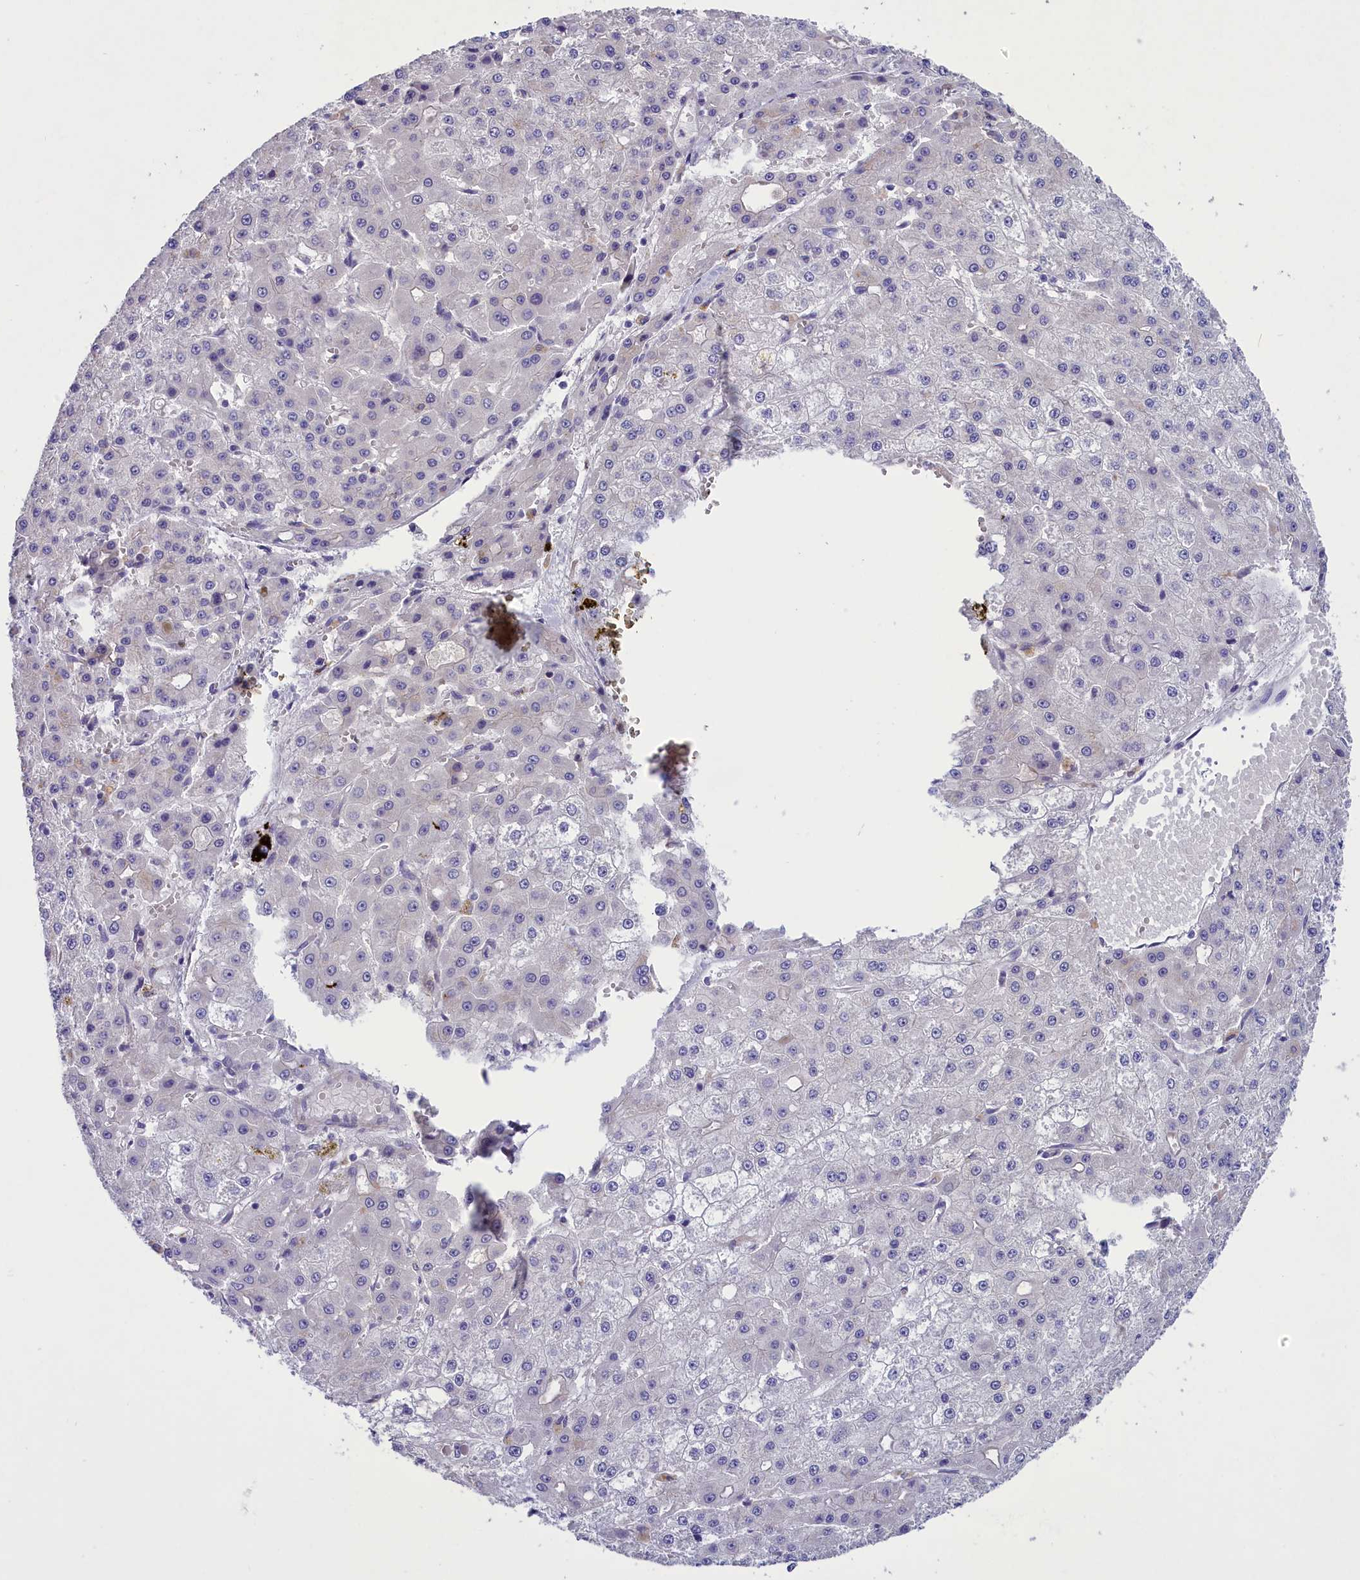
{"staining": {"intensity": "negative", "quantity": "none", "location": "none"}, "tissue": "liver cancer", "cell_type": "Tumor cells", "image_type": "cancer", "snomed": [{"axis": "morphology", "description": "Carcinoma, Hepatocellular, NOS"}, {"axis": "topography", "description": "Liver"}], "caption": "Liver hepatocellular carcinoma was stained to show a protein in brown. There is no significant expression in tumor cells.", "gene": "ENPP6", "patient": {"sex": "male", "age": 47}}